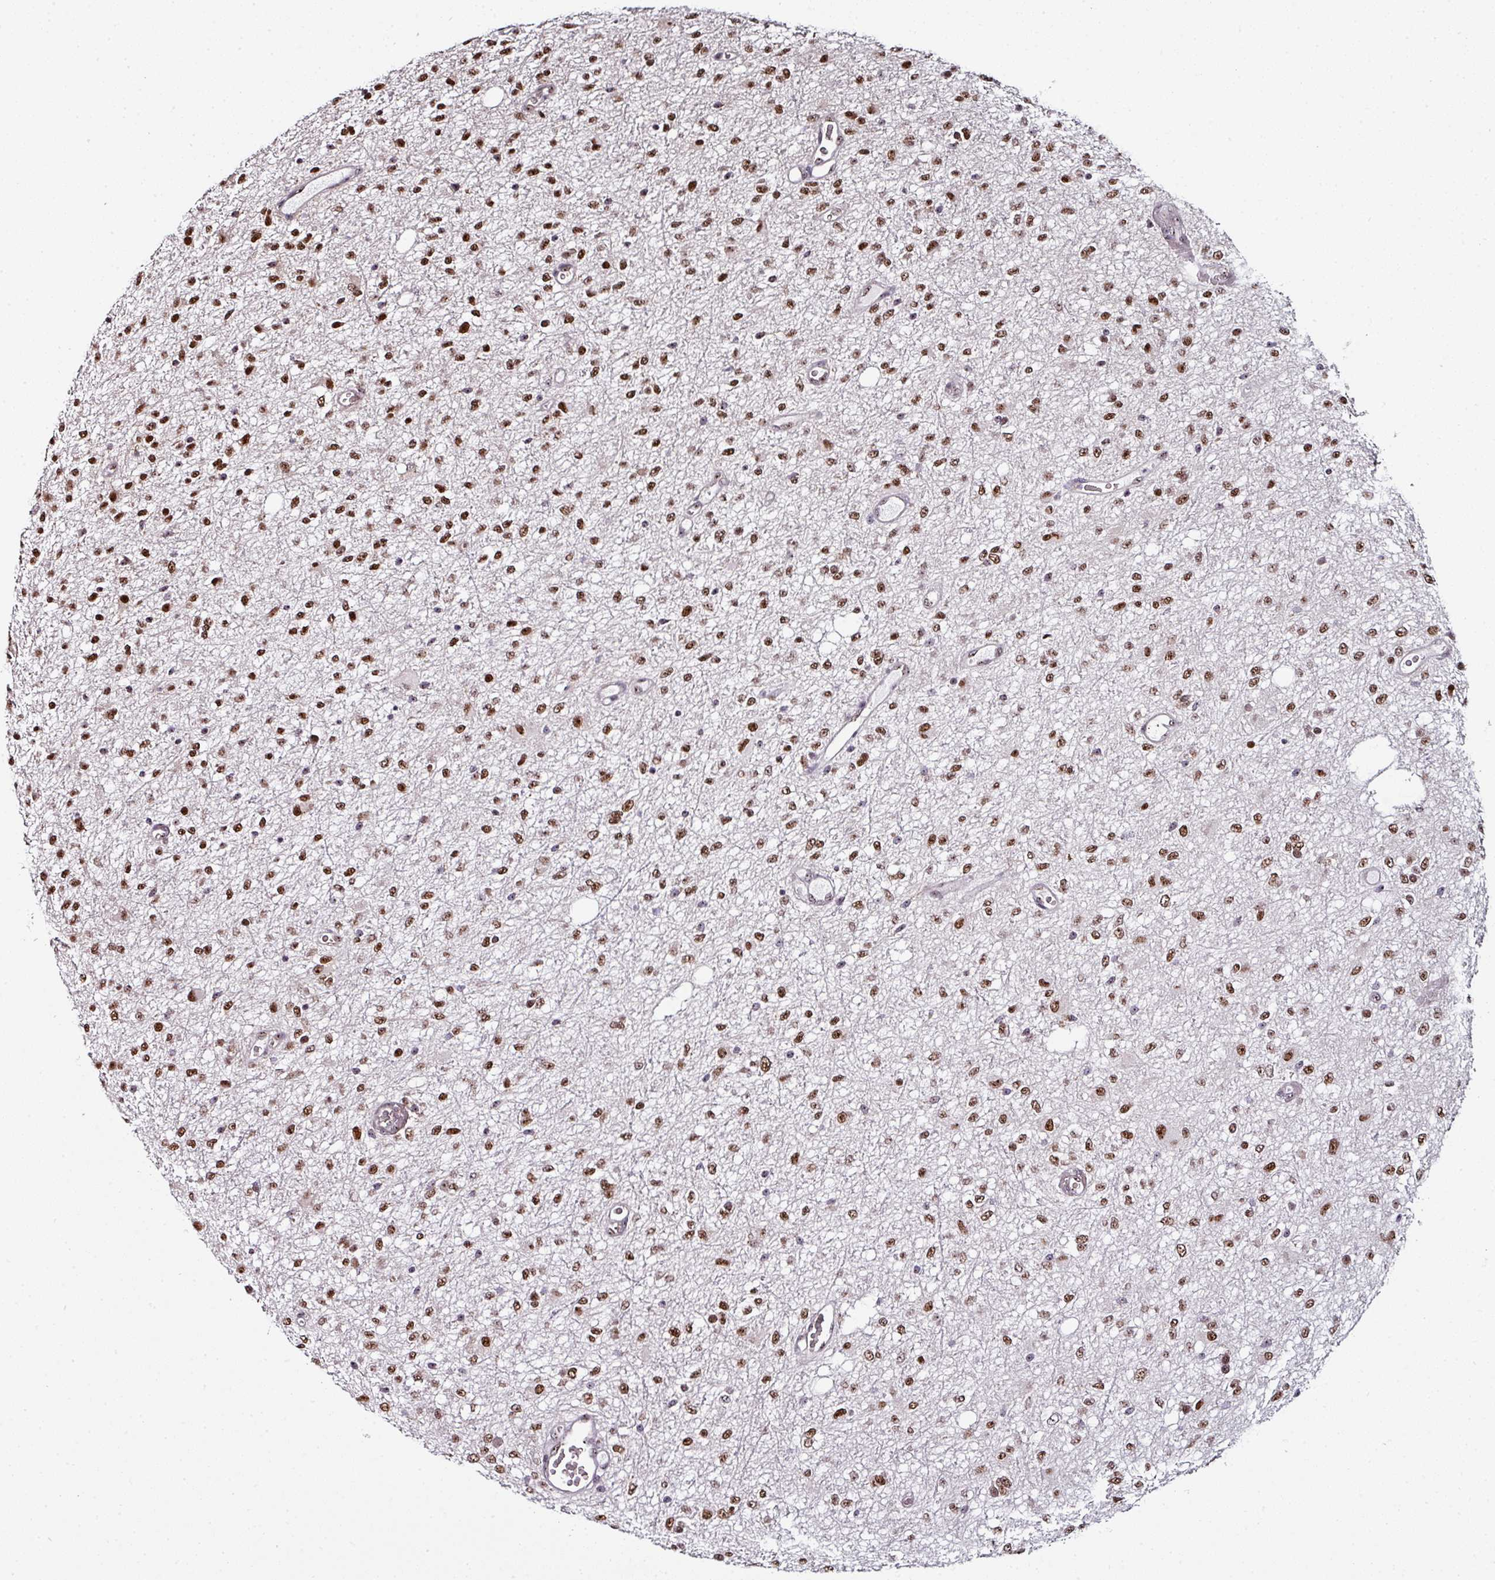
{"staining": {"intensity": "moderate", "quantity": ">75%", "location": "nuclear"}, "tissue": "glioma", "cell_type": "Tumor cells", "image_type": "cancer", "snomed": [{"axis": "morphology", "description": "Glioma, malignant, Low grade"}, {"axis": "topography", "description": "Cerebellum"}], "caption": "Immunohistochemical staining of low-grade glioma (malignant) reveals moderate nuclear protein staining in approximately >75% of tumor cells. The staining was performed using DAB to visualize the protein expression in brown, while the nuclei were stained in blue with hematoxylin (Magnification: 20x).", "gene": "NACC2", "patient": {"sex": "female", "age": 5}}